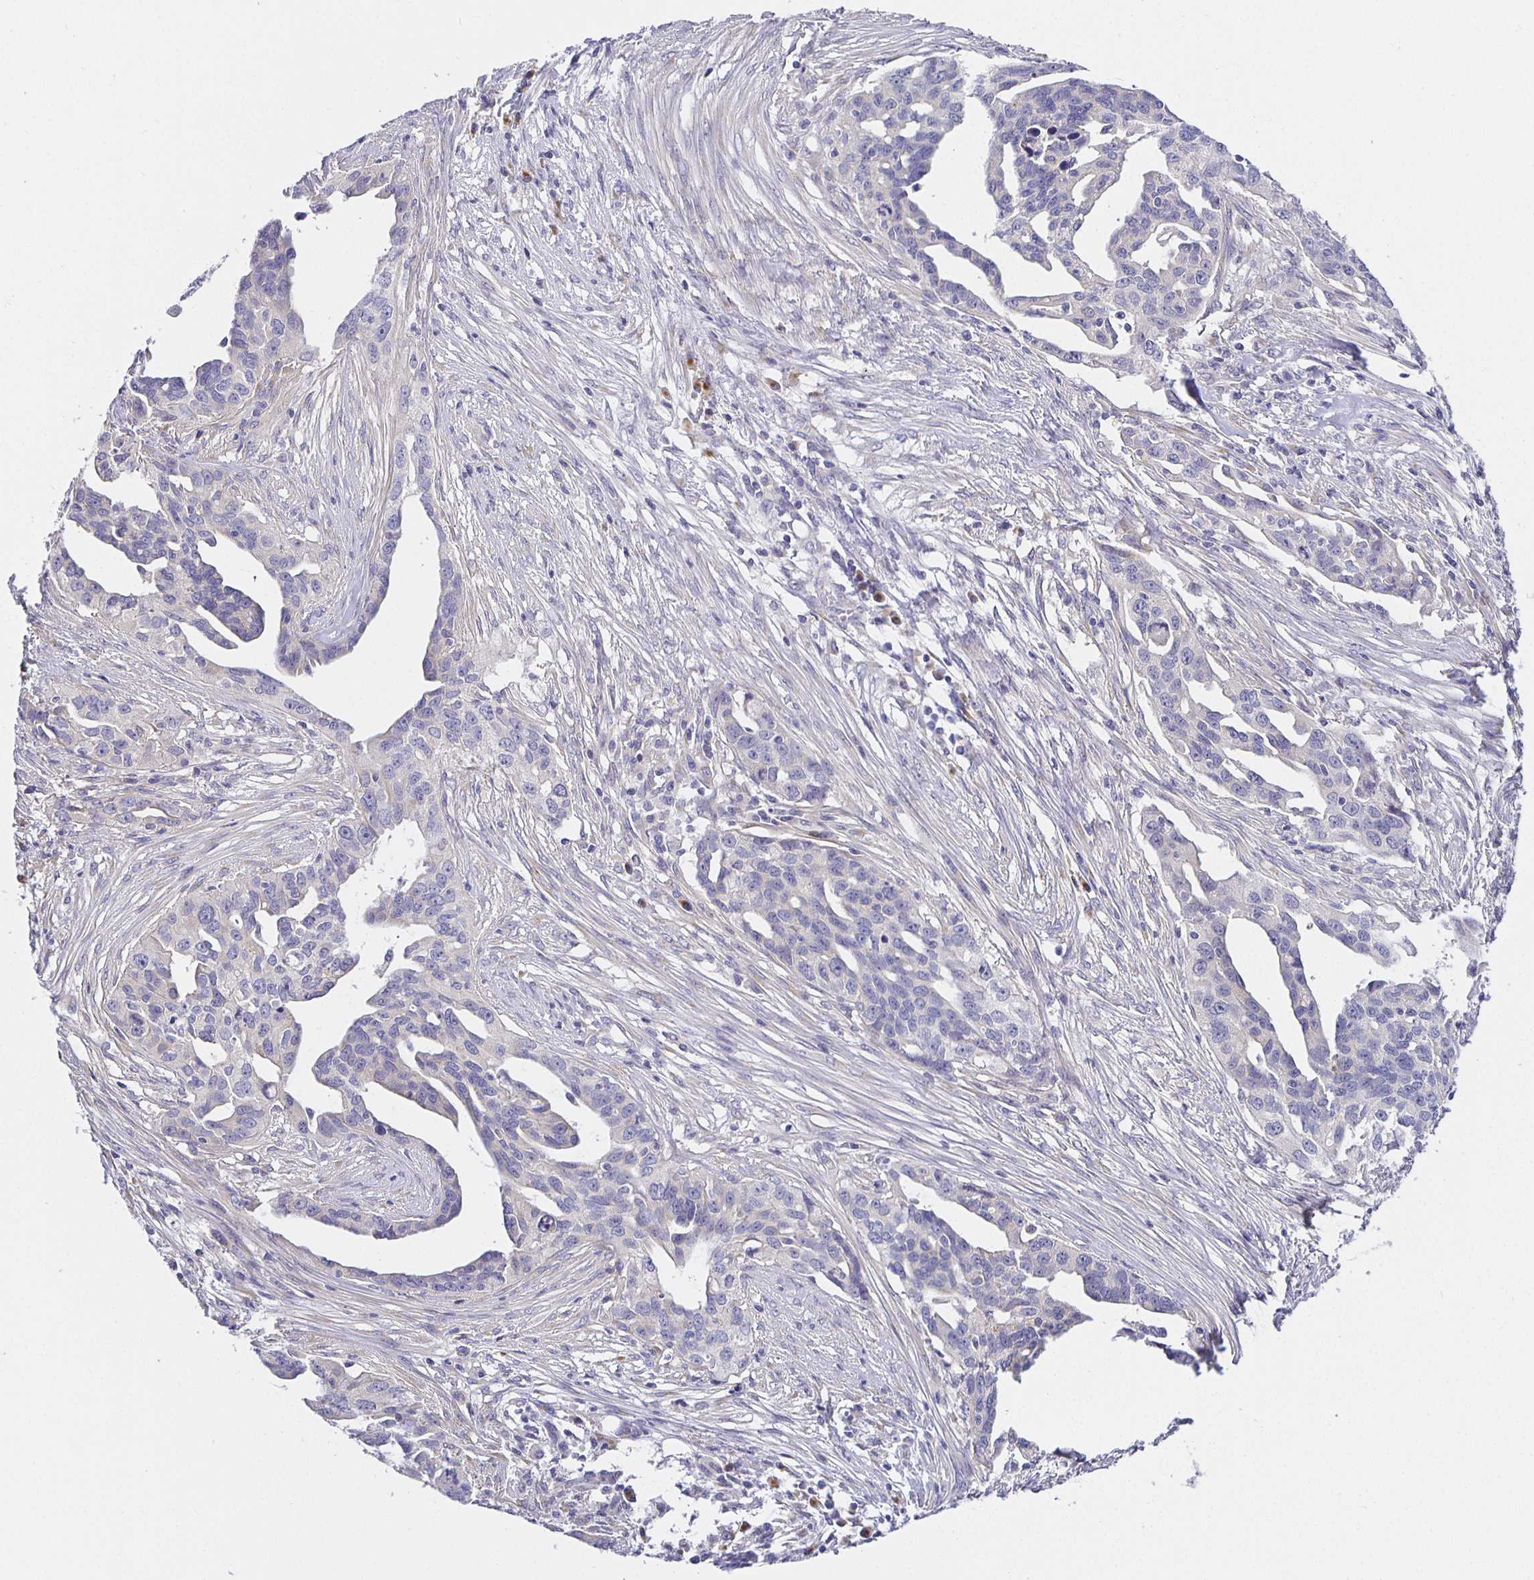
{"staining": {"intensity": "negative", "quantity": "none", "location": "none"}, "tissue": "ovarian cancer", "cell_type": "Tumor cells", "image_type": "cancer", "snomed": [{"axis": "morphology", "description": "Carcinoma, endometroid"}, {"axis": "morphology", "description": "Cystadenocarcinoma, serous, NOS"}, {"axis": "topography", "description": "Ovary"}], "caption": "A high-resolution histopathology image shows immunohistochemistry staining of ovarian serous cystadenocarcinoma, which exhibits no significant staining in tumor cells.", "gene": "OPALIN", "patient": {"sex": "female", "age": 45}}